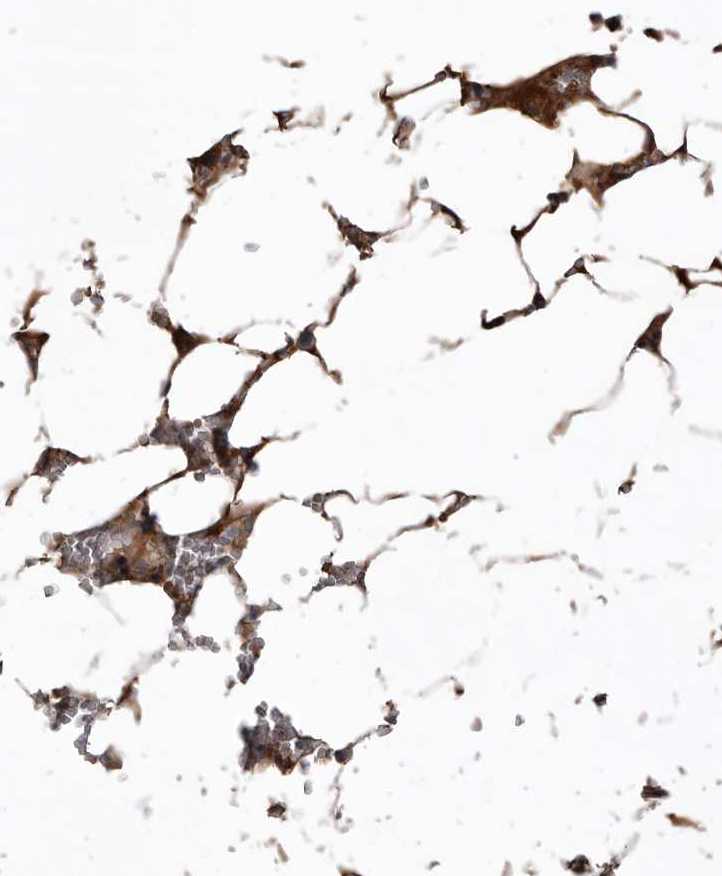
{"staining": {"intensity": "moderate", "quantity": "25%-75%", "location": "cytoplasmic/membranous"}, "tissue": "bone marrow", "cell_type": "Hematopoietic cells", "image_type": "normal", "snomed": [{"axis": "morphology", "description": "Normal tissue, NOS"}, {"axis": "topography", "description": "Bone marrow"}], "caption": "Immunohistochemical staining of unremarkable bone marrow reveals medium levels of moderate cytoplasmic/membranous positivity in approximately 25%-75% of hematopoietic cells. (DAB IHC with brightfield microscopy, high magnification).", "gene": "AHSG", "patient": {"sex": "male", "age": 70}}